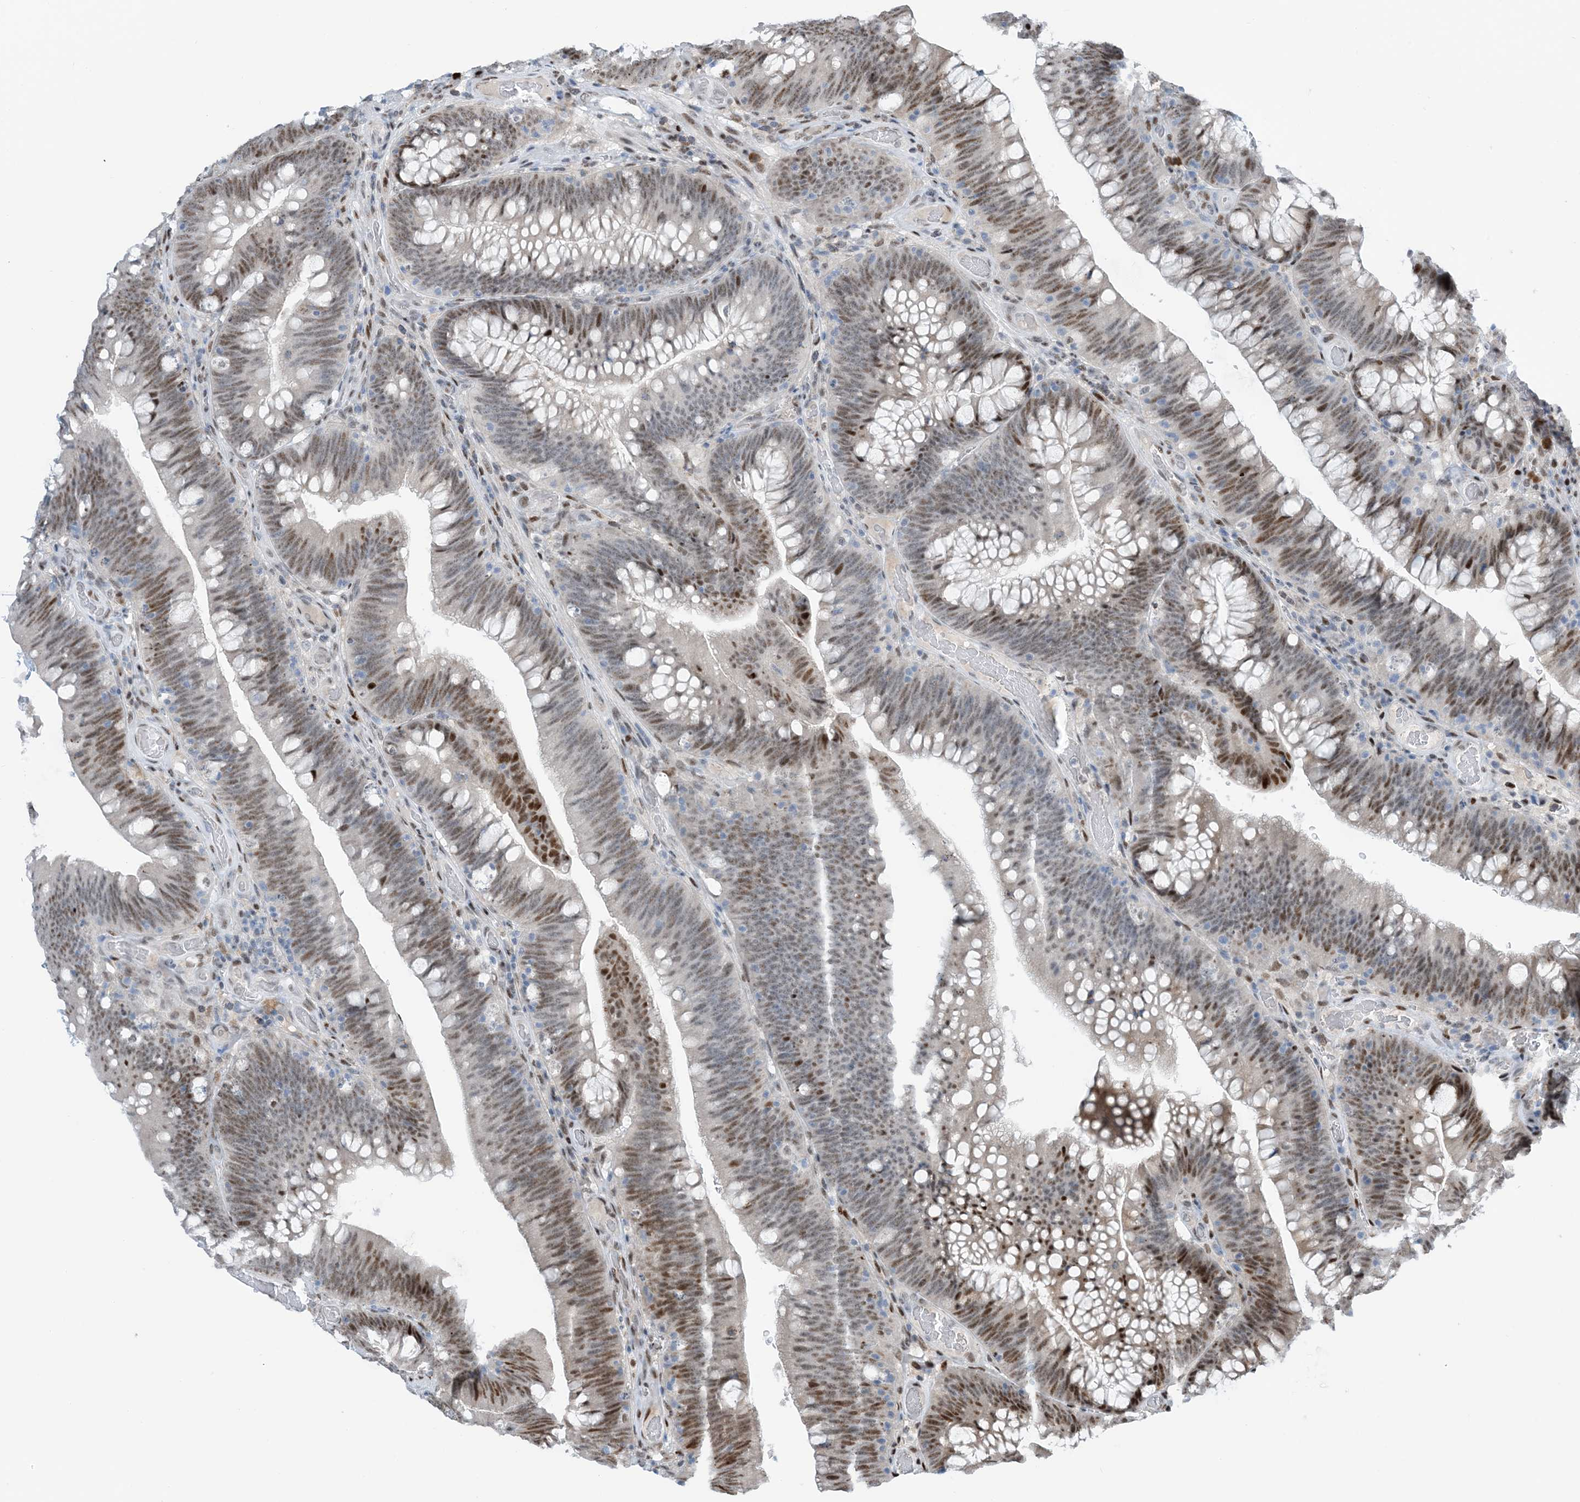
{"staining": {"intensity": "moderate", "quantity": "25%-75%", "location": "nuclear"}, "tissue": "colorectal cancer", "cell_type": "Tumor cells", "image_type": "cancer", "snomed": [{"axis": "morphology", "description": "Normal tissue, NOS"}, {"axis": "topography", "description": "Colon"}], "caption": "Immunohistochemical staining of human colorectal cancer reveals medium levels of moderate nuclear protein staining in about 25%-75% of tumor cells.", "gene": "HEMK1", "patient": {"sex": "female", "age": 82}}